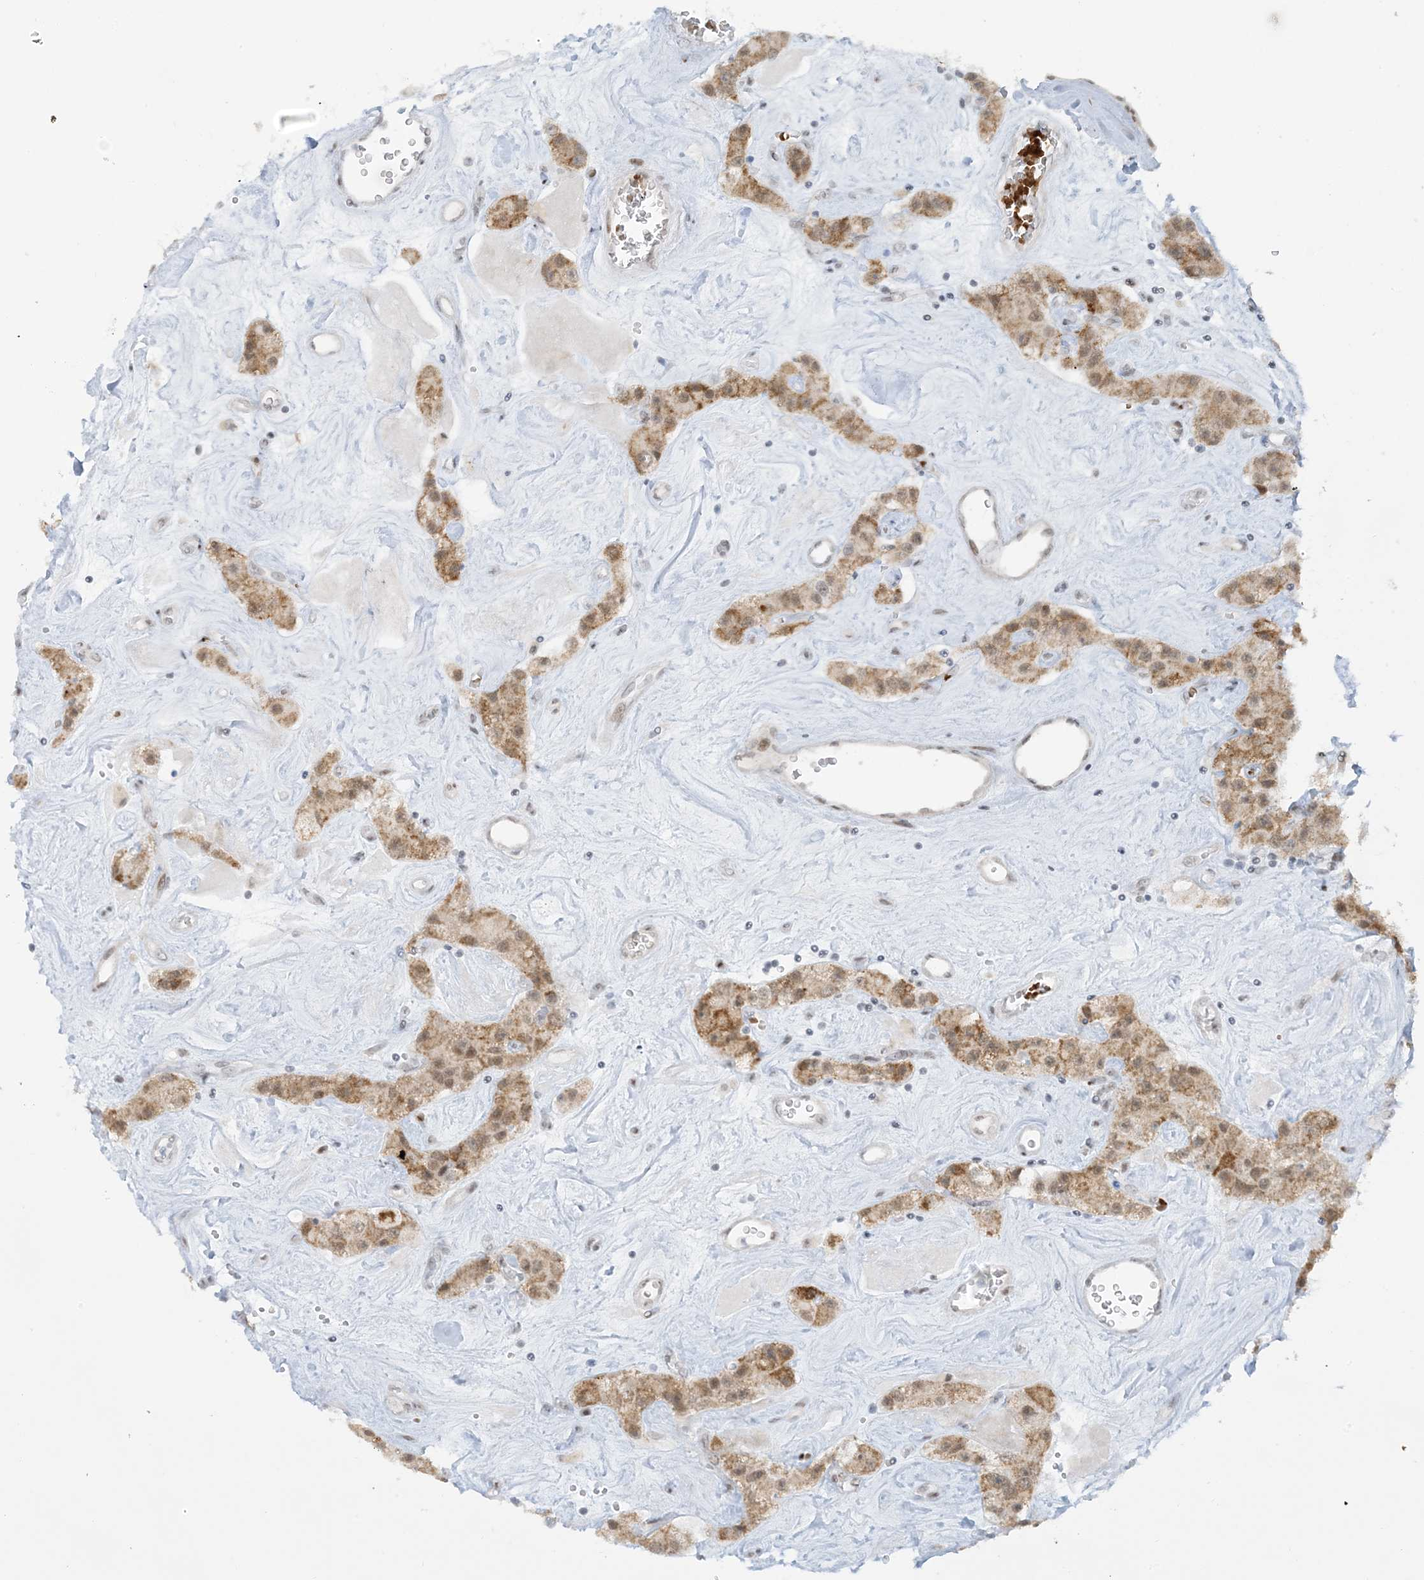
{"staining": {"intensity": "moderate", "quantity": ">75%", "location": "cytoplasmic/membranous,nuclear"}, "tissue": "carcinoid", "cell_type": "Tumor cells", "image_type": "cancer", "snomed": [{"axis": "morphology", "description": "Carcinoid, malignant, NOS"}, {"axis": "topography", "description": "Pancreas"}], "caption": "DAB (3,3'-diaminobenzidine) immunohistochemical staining of human carcinoid shows moderate cytoplasmic/membranous and nuclear protein expression in approximately >75% of tumor cells.", "gene": "ECT2L", "patient": {"sex": "male", "age": 41}}